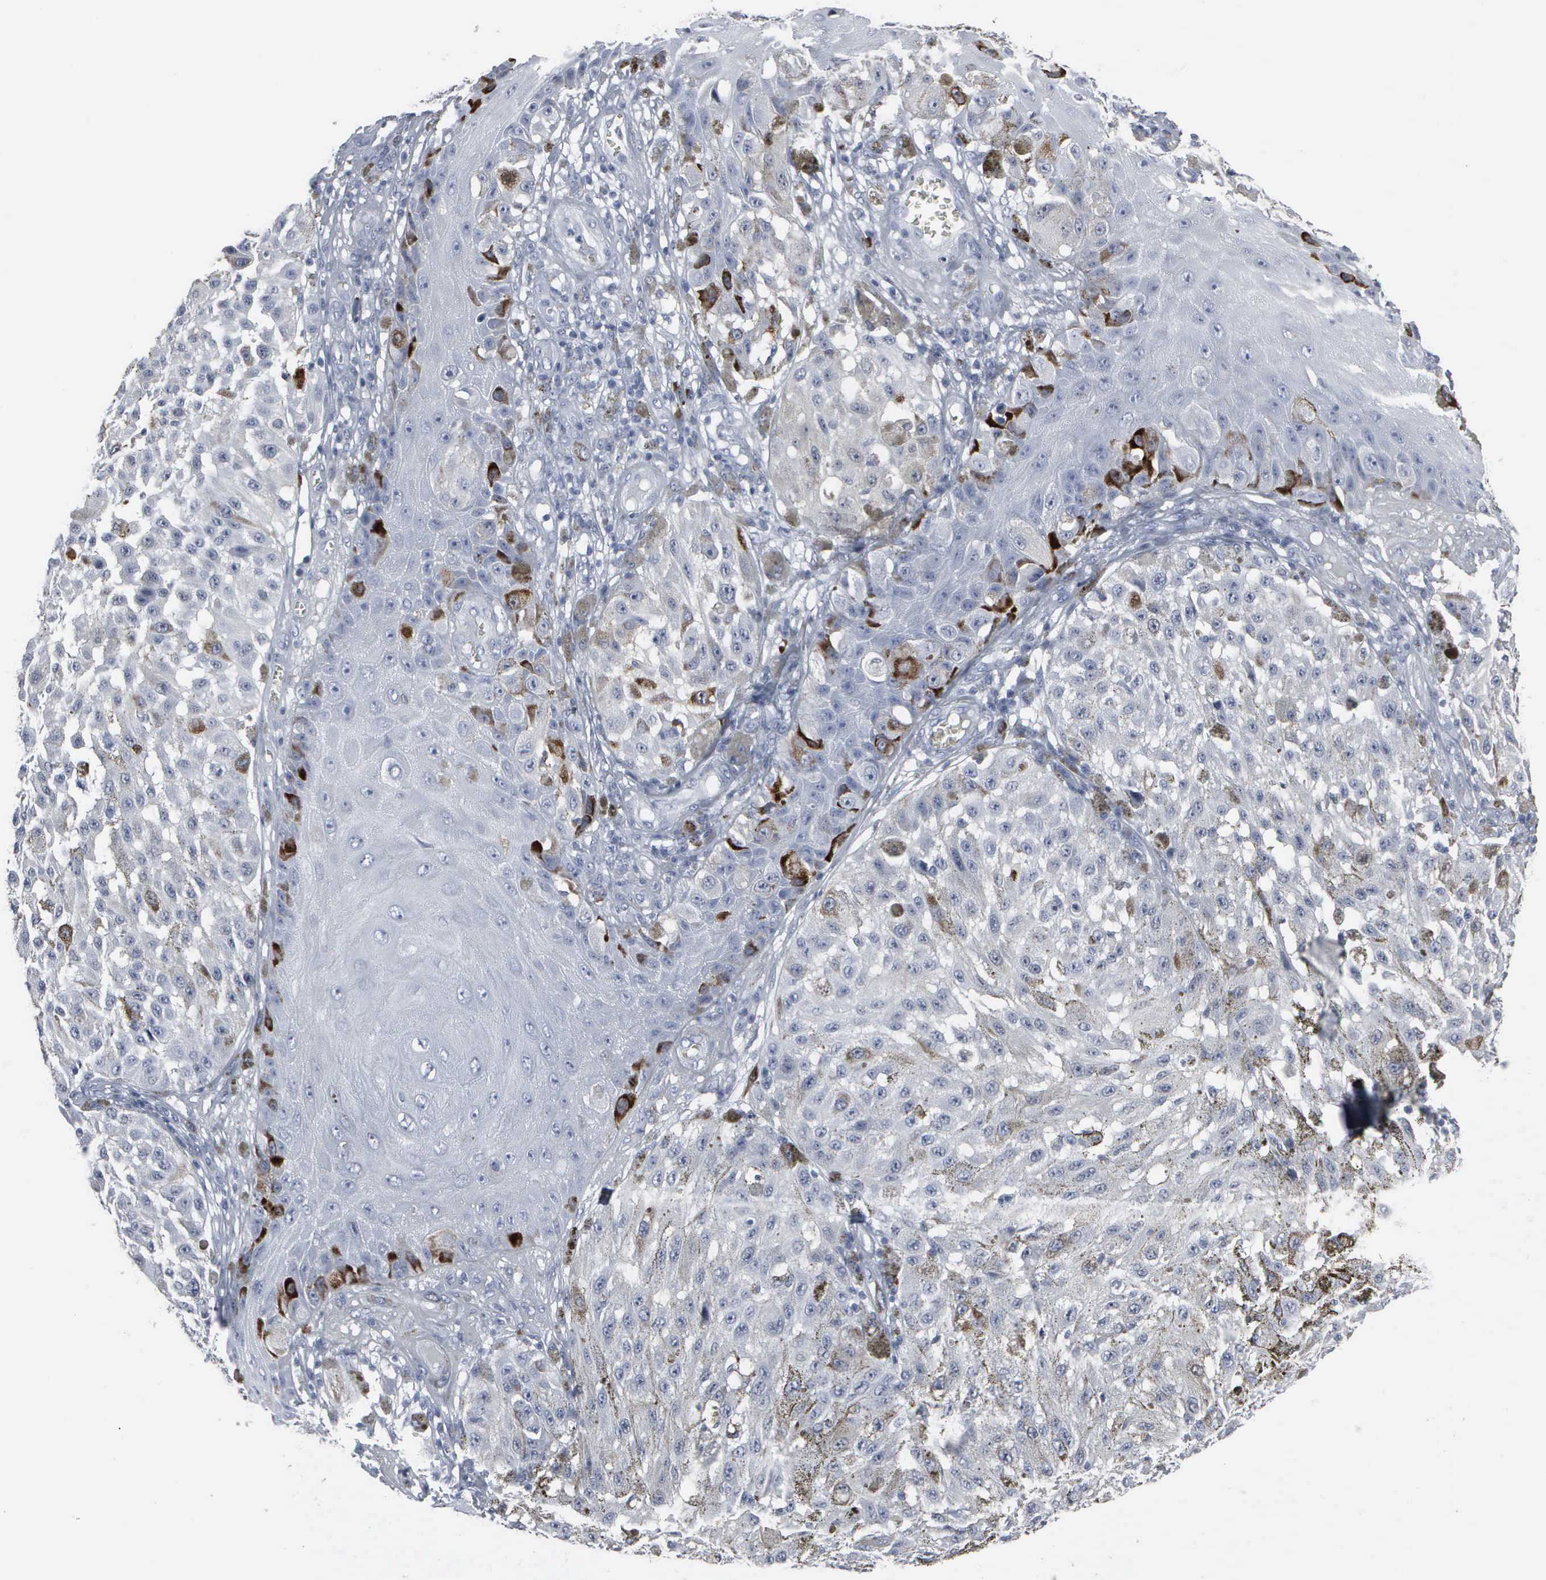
{"staining": {"intensity": "moderate", "quantity": "<25%", "location": "cytoplasmic/membranous,nuclear"}, "tissue": "melanoma", "cell_type": "Tumor cells", "image_type": "cancer", "snomed": [{"axis": "morphology", "description": "Malignant melanoma, NOS"}, {"axis": "topography", "description": "Skin"}], "caption": "Brown immunohistochemical staining in human malignant melanoma demonstrates moderate cytoplasmic/membranous and nuclear staining in approximately <25% of tumor cells.", "gene": "CCNB1", "patient": {"sex": "female", "age": 64}}